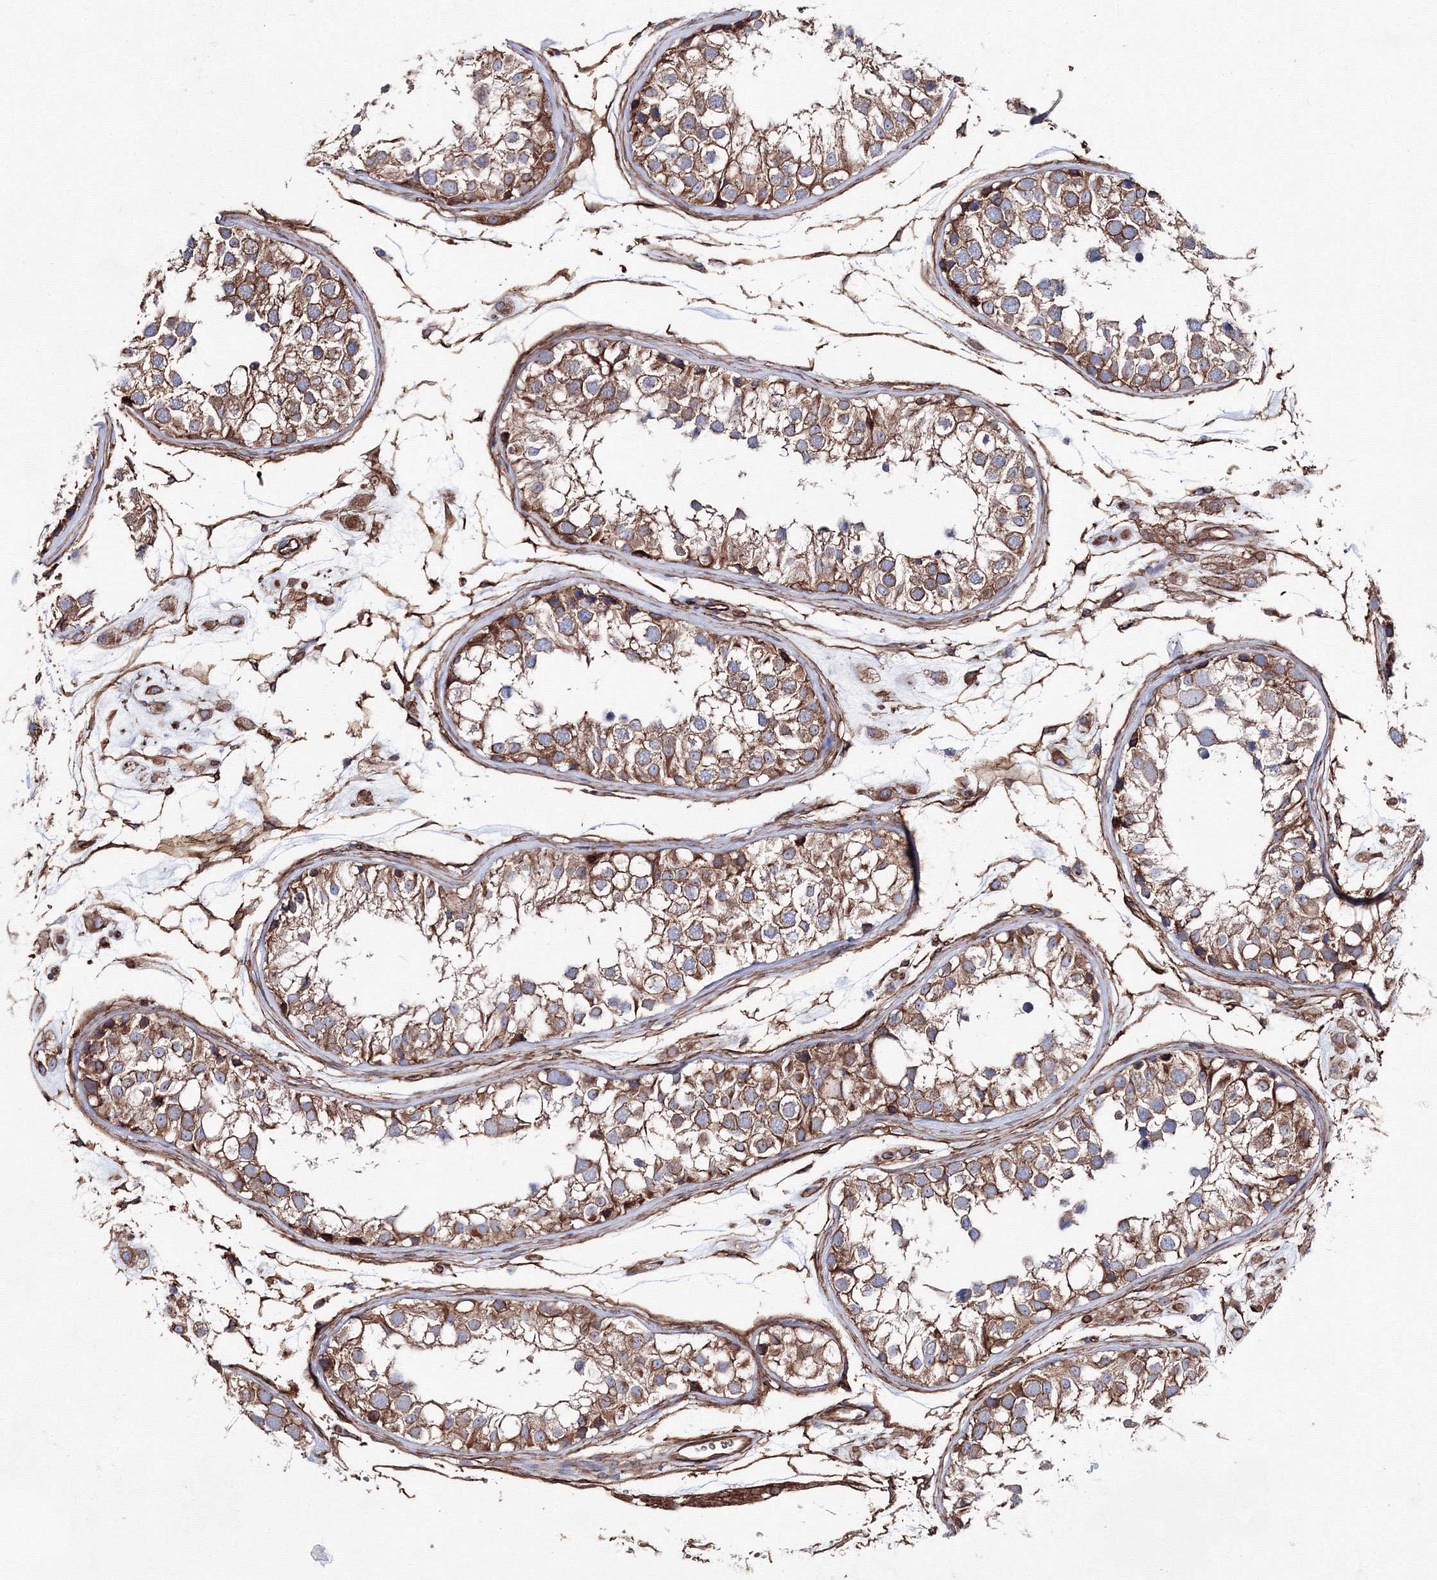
{"staining": {"intensity": "moderate", "quantity": ">75%", "location": "cytoplasmic/membranous"}, "tissue": "testis", "cell_type": "Cells in seminiferous ducts", "image_type": "normal", "snomed": [{"axis": "morphology", "description": "Normal tissue, NOS"}, {"axis": "morphology", "description": "Adenocarcinoma, metastatic, NOS"}, {"axis": "topography", "description": "Testis"}], "caption": "Protein staining displays moderate cytoplasmic/membranous positivity in approximately >75% of cells in seminiferous ducts in unremarkable testis. Immunohistochemistry stains the protein in brown and the nuclei are stained blue.", "gene": "ANKRD37", "patient": {"sex": "male", "age": 26}}